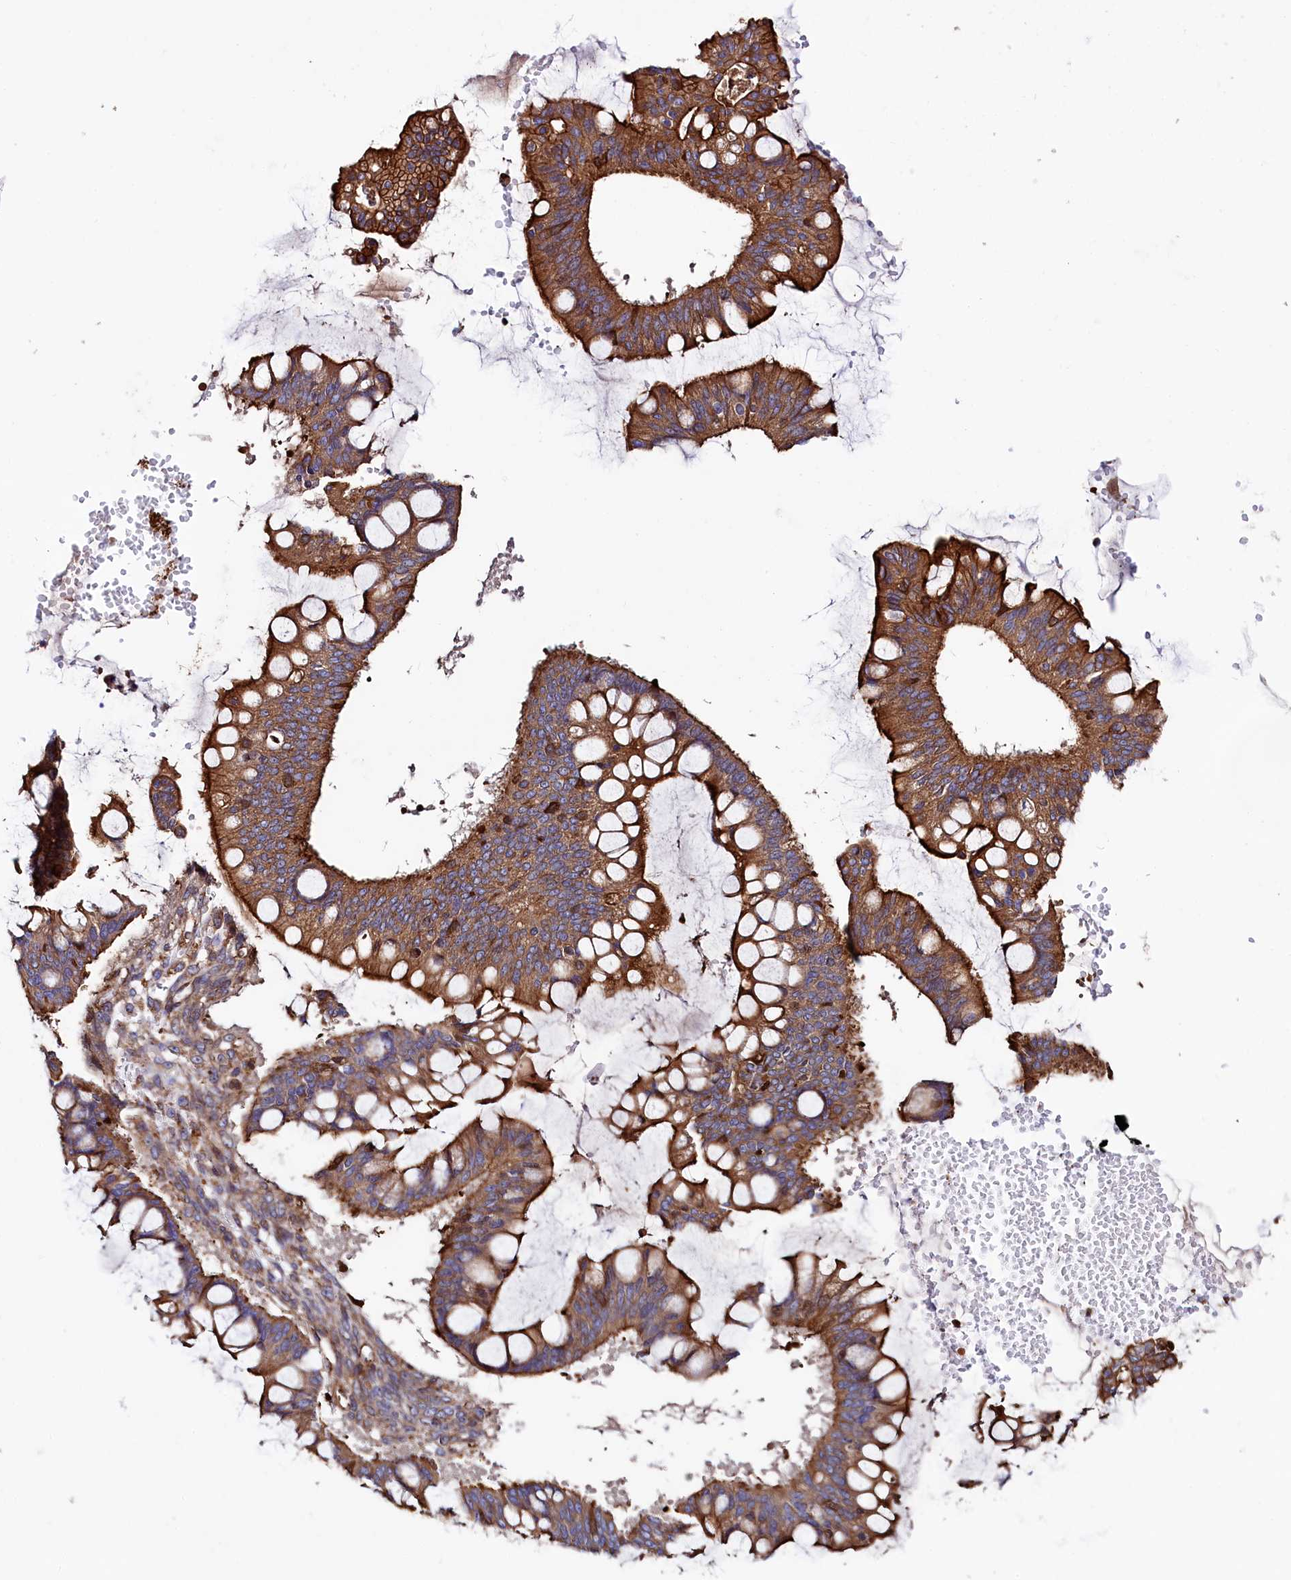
{"staining": {"intensity": "strong", "quantity": ">75%", "location": "cytoplasmic/membranous"}, "tissue": "ovarian cancer", "cell_type": "Tumor cells", "image_type": "cancer", "snomed": [{"axis": "morphology", "description": "Cystadenocarcinoma, mucinous, NOS"}, {"axis": "topography", "description": "Ovary"}], "caption": "An immunohistochemistry (IHC) photomicrograph of neoplastic tissue is shown. Protein staining in brown labels strong cytoplasmic/membranous positivity in ovarian cancer within tumor cells. (Brightfield microscopy of DAB IHC at high magnification).", "gene": "STAMBPL1", "patient": {"sex": "female", "age": 73}}